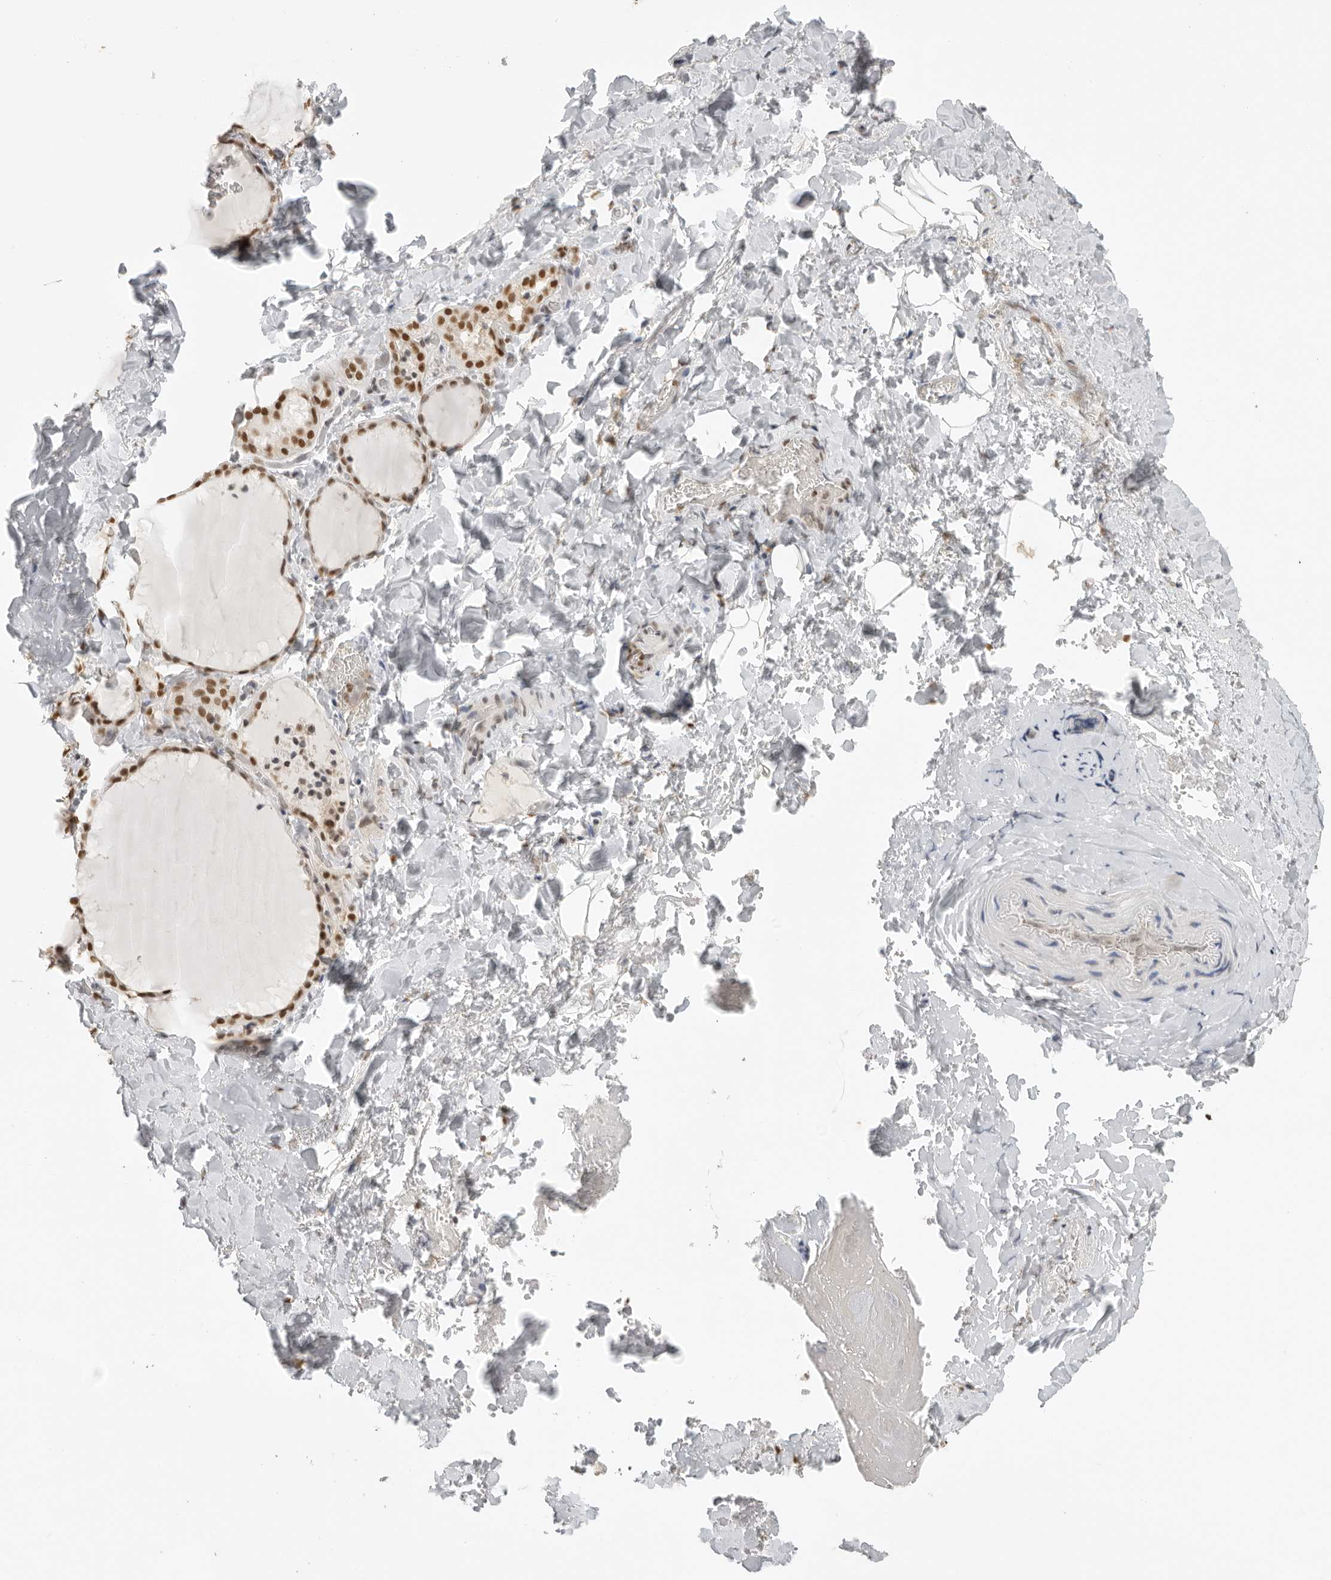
{"staining": {"intensity": "strong", "quantity": ">75%", "location": "nuclear"}, "tissue": "thyroid gland", "cell_type": "Glandular cells", "image_type": "normal", "snomed": [{"axis": "morphology", "description": "Normal tissue, NOS"}, {"axis": "topography", "description": "Thyroid gland"}], "caption": "A high amount of strong nuclear expression is appreciated in approximately >75% of glandular cells in benign thyroid gland.", "gene": "RPA2", "patient": {"sex": "female", "age": 22}}